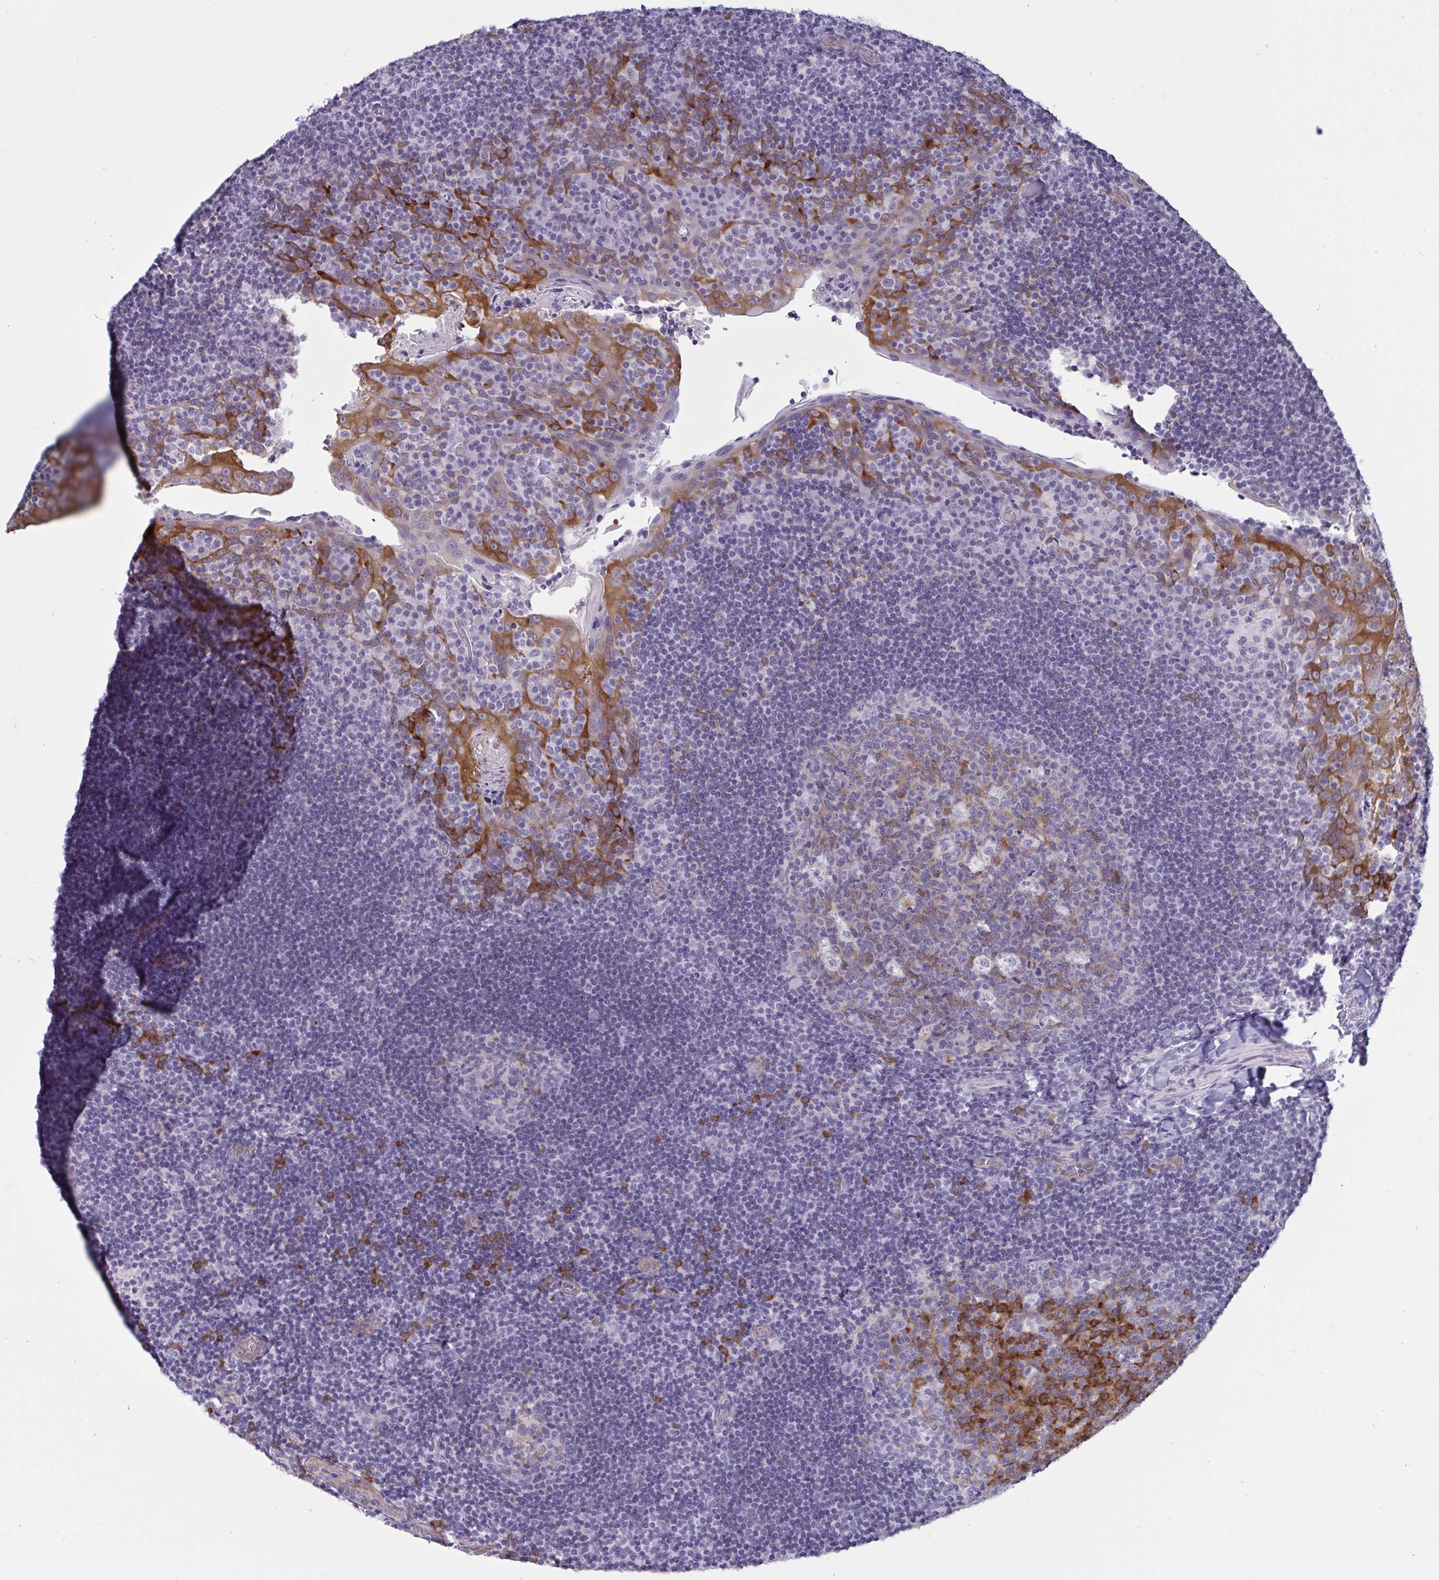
{"staining": {"intensity": "moderate", "quantity": "<25%", "location": "cytoplasmic/membranous"}, "tissue": "tonsil", "cell_type": "Germinal center cells", "image_type": "normal", "snomed": [{"axis": "morphology", "description": "Normal tissue, NOS"}, {"axis": "topography", "description": "Tonsil"}], "caption": "Germinal center cells exhibit moderate cytoplasmic/membranous positivity in about <25% of cells in benign tonsil. (IHC, brightfield microscopy, high magnification).", "gene": "TBC1D4", "patient": {"sex": "male", "age": 17}}